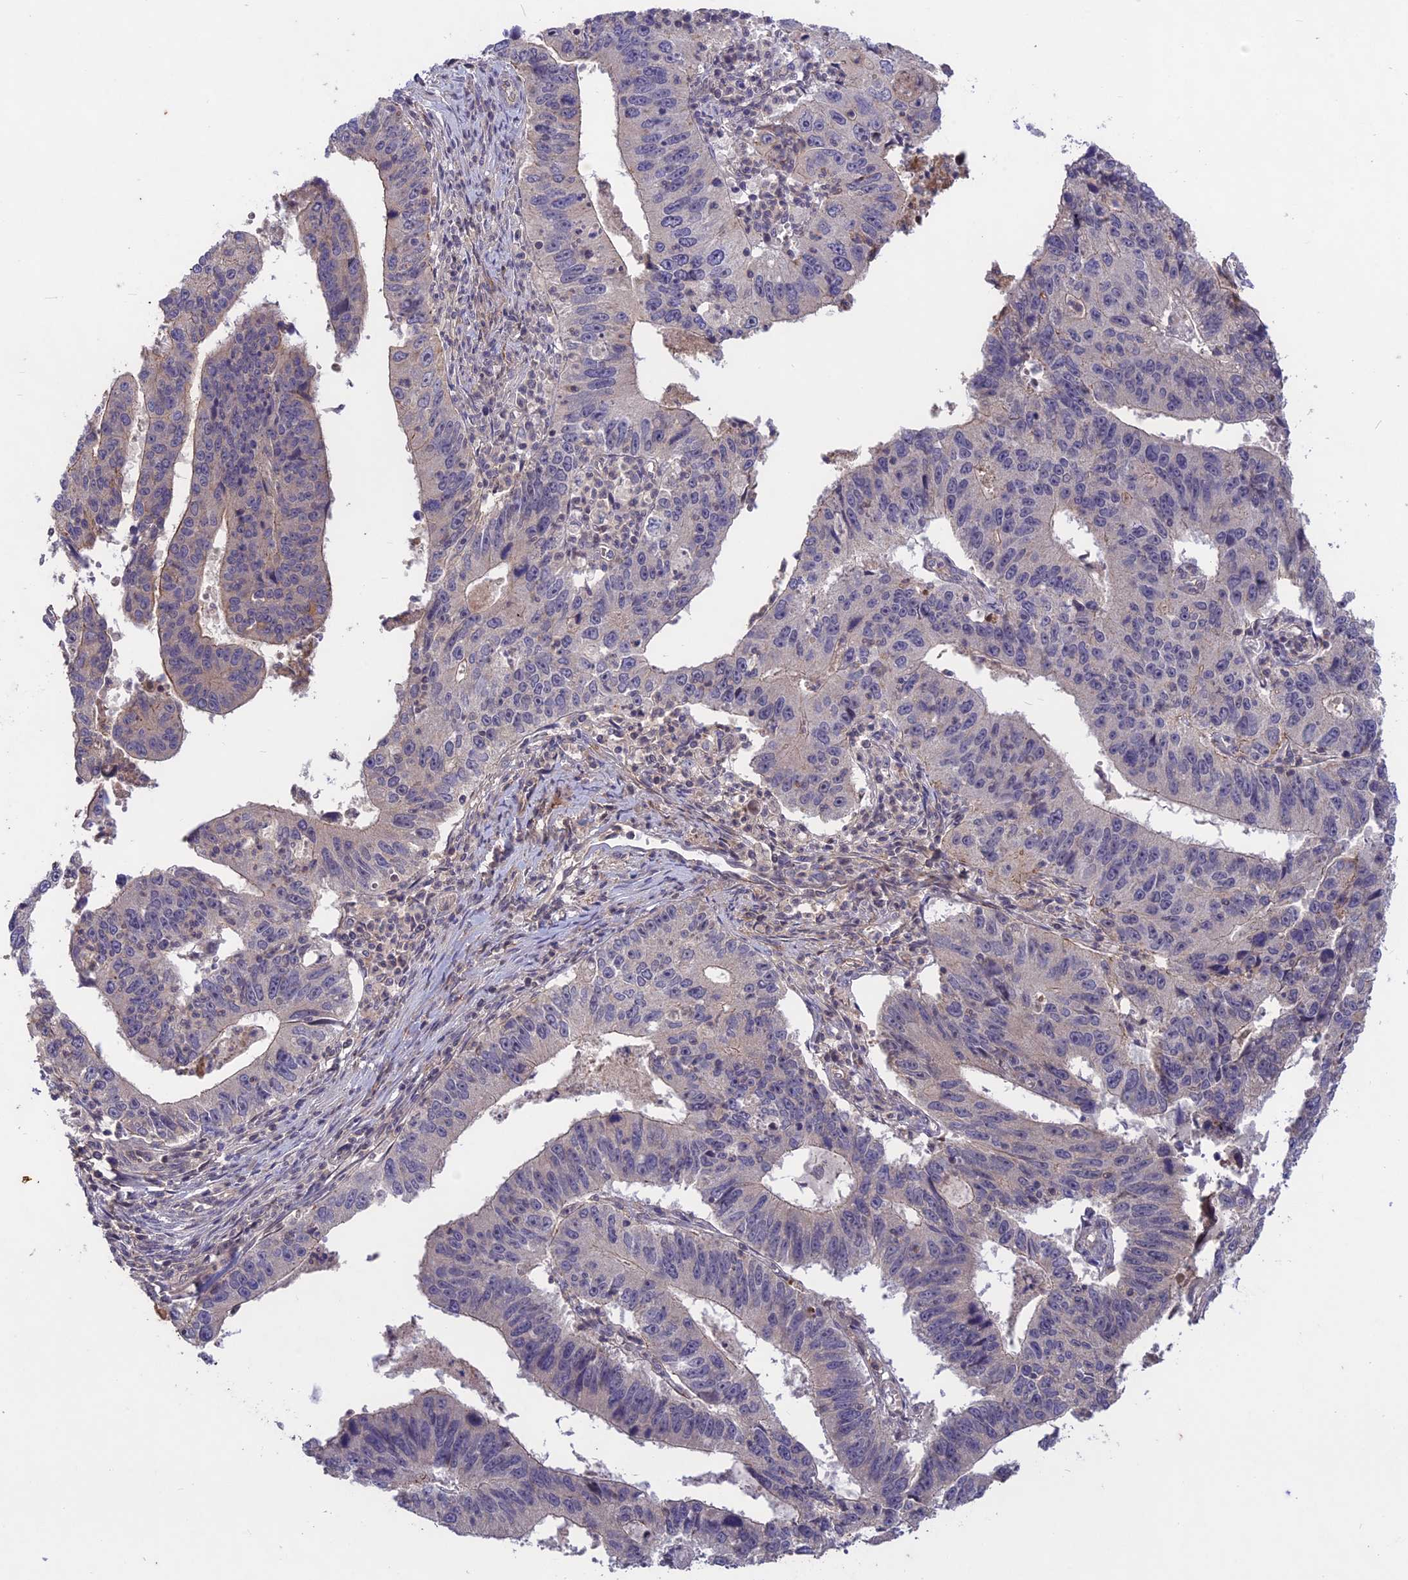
{"staining": {"intensity": "negative", "quantity": "none", "location": "none"}, "tissue": "stomach cancer", "cell_type": "Tumor cells", "image_type": "cancer", "snomed": [{"axis": "morphology", "description": "Adenocarcinoma, NOS"}, {"axis": "topography", "description": "Stomach"}], "caption": "Tumor cells are negative for protein expression in human stomach cancer (adenocarcinoma).", "gene": "ADO", "patient": {"sex": "male", "age": 59}}